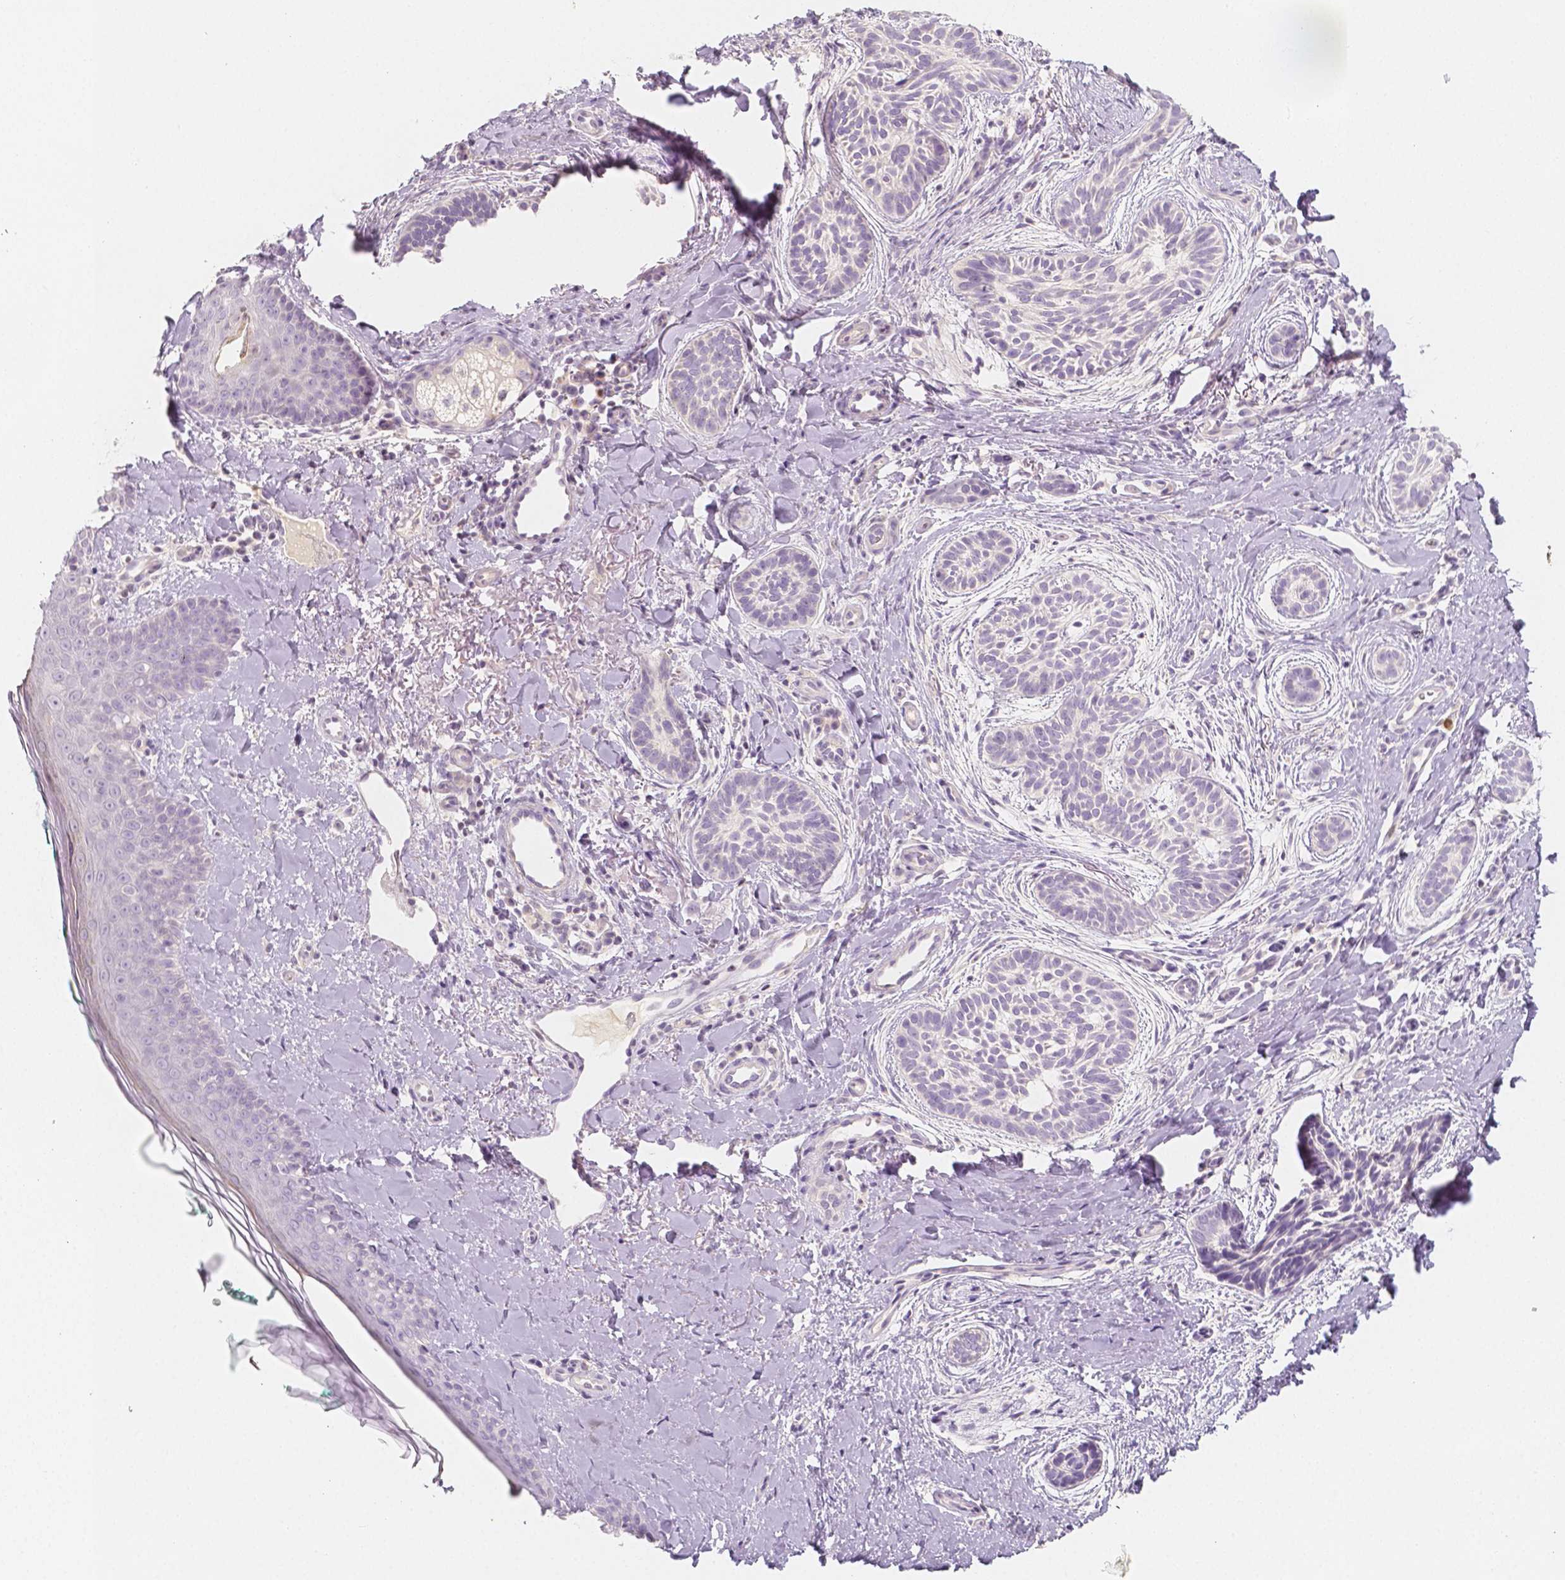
{"staining": {"intensity": "negative", "quantity": "none", "location": "none"}, "tissue": "skin cancer", "cell_type": "Tumor cells", "image_type": "cancer", "snomed": [{"axis": "morphology", "description": "Basal cell carcinoma"}, {"axis": "topography", "description": "Skin"}], "caption": "The histopathology image displays no staining of tumor cells in basal cell carcinoma (skin).", "gene": "BATF", "patient": {"sex": "male", "age": 63}}